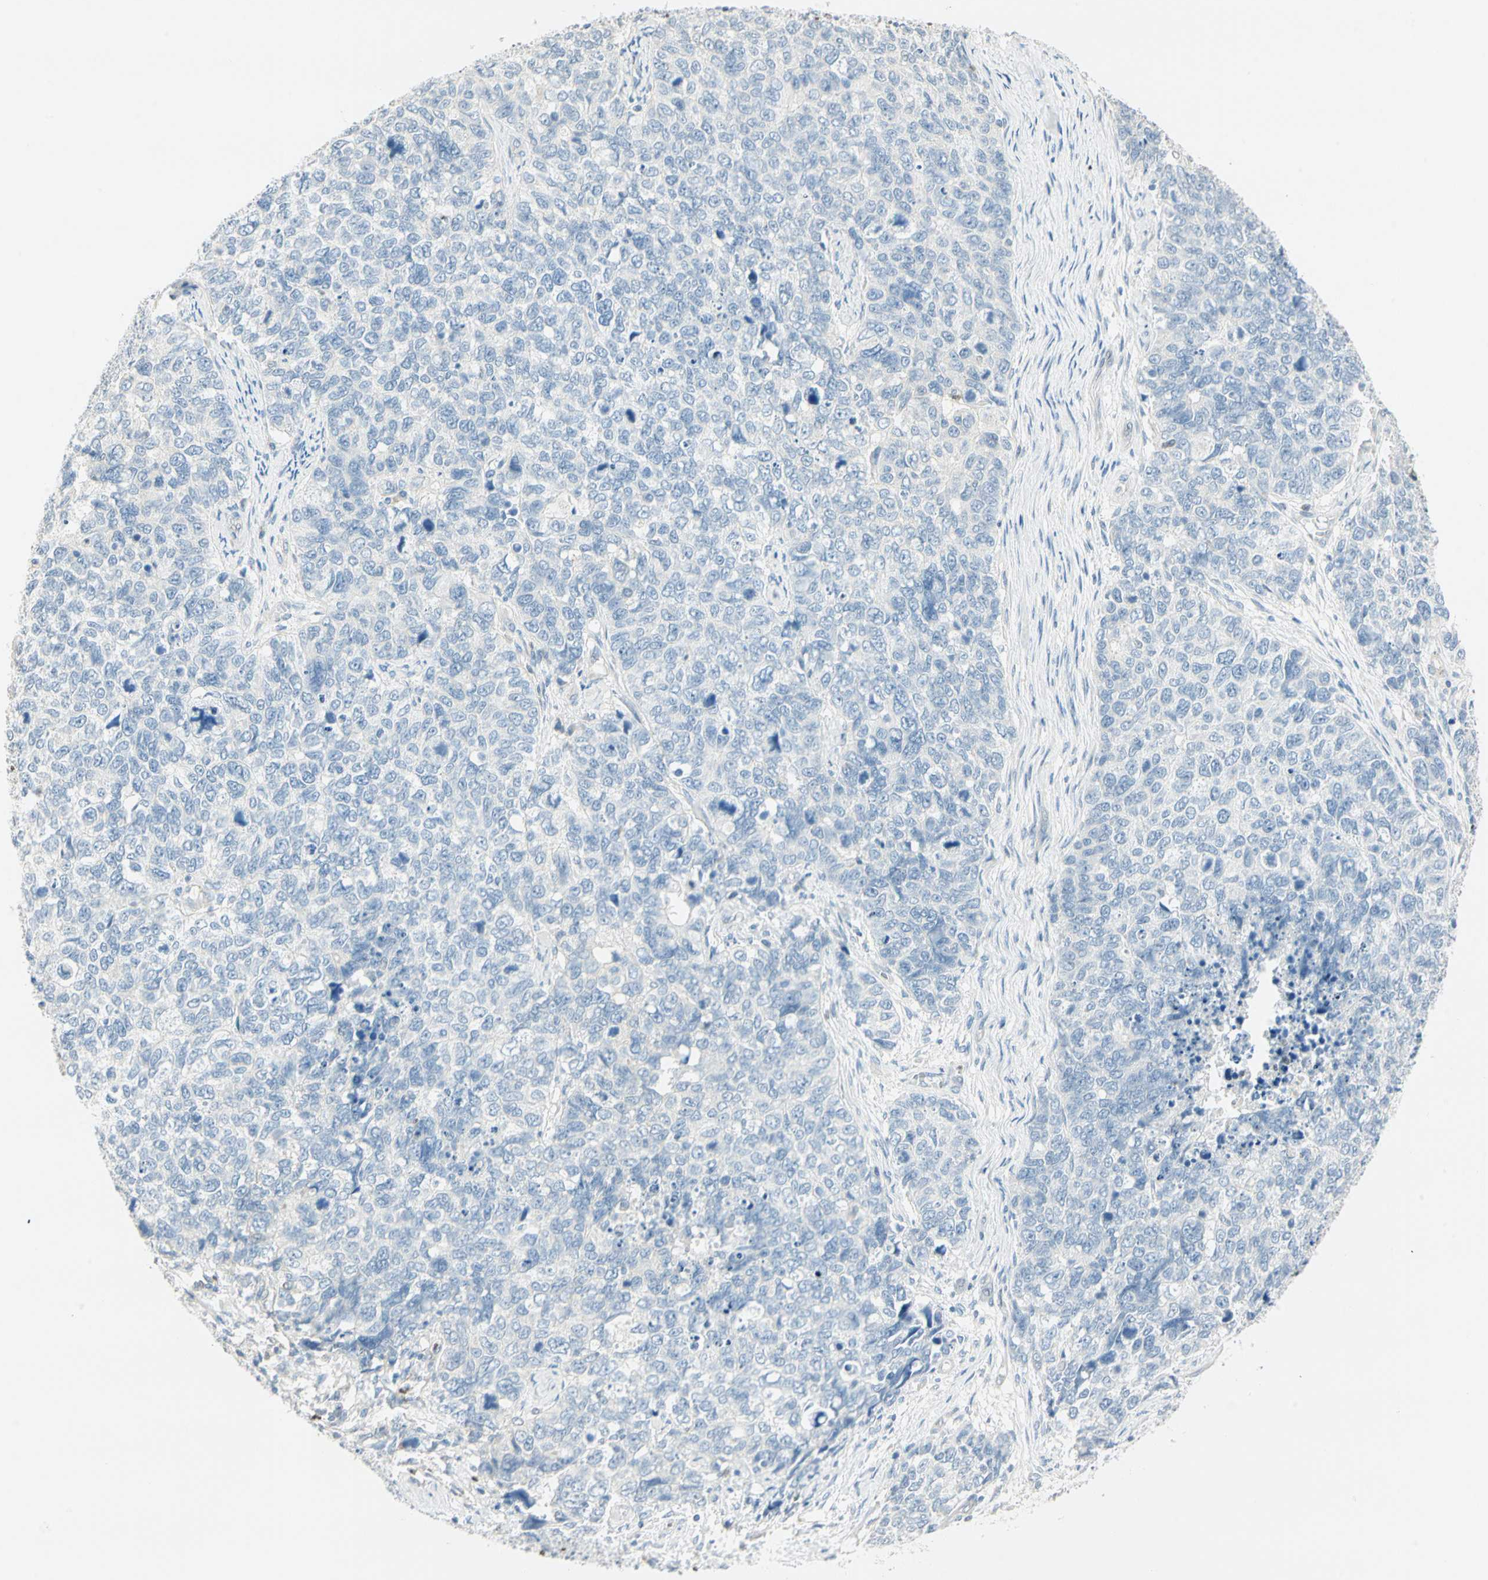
{"staining": {"intensity": "negative", "quantity": "none", "location": "none"}, "tissue": "cervical cancer", "cell_type": "Tumor cells", "image_type": "cancer", "snomed": [{"axis": "morphology", "description": "Squamous cell carcinoma, NOS"}, {"axis": "topography", "description": "Cervix"}], "caption": "DAB immunohistochemical staining of squamous cell carcinoma (cervical) demonstrates no significant positivity in tumor cells.", "gene": "MLLT10", "patient": {"sex": "female", "age": 63}}